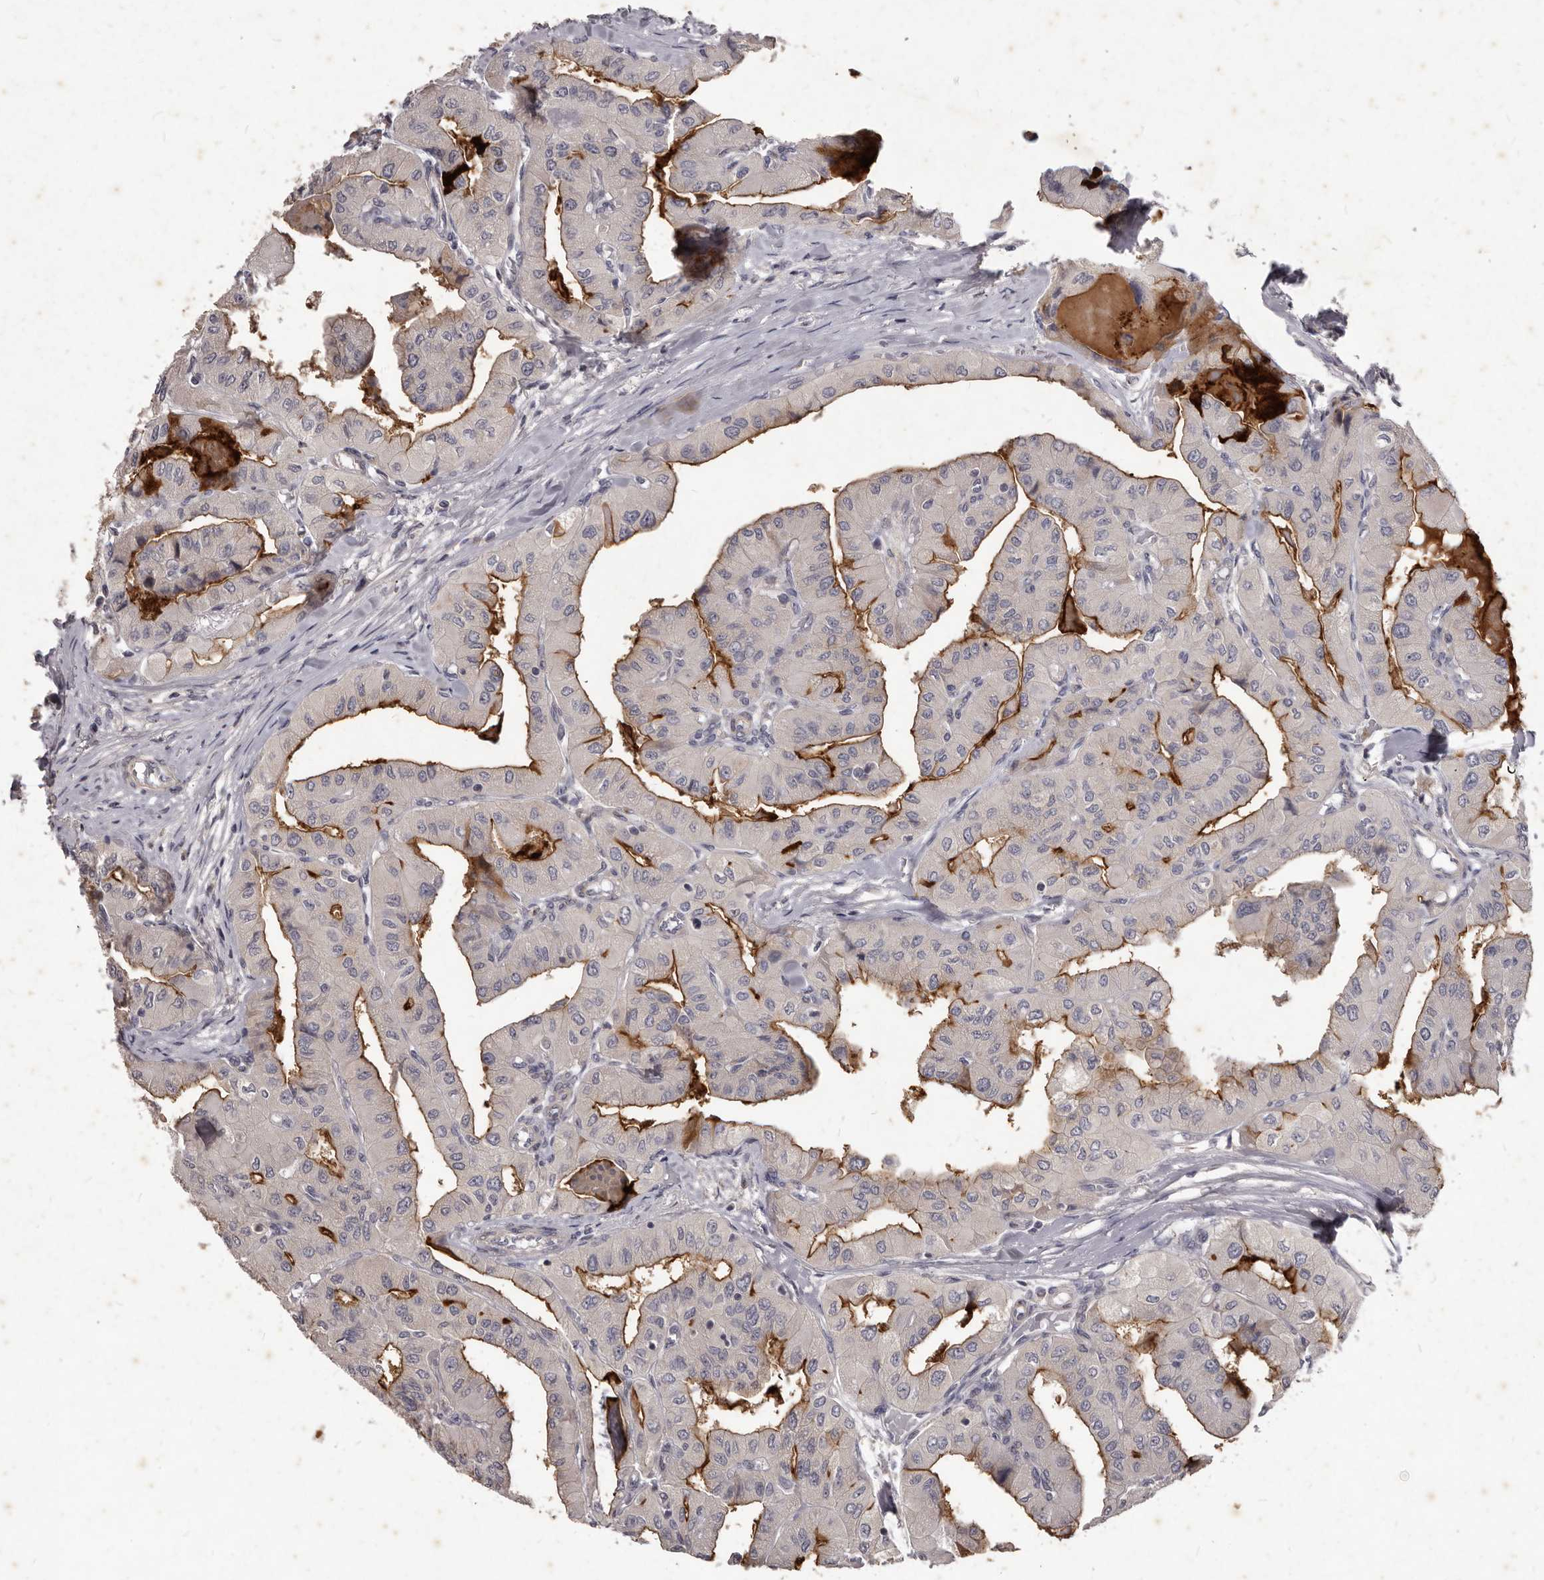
{"staining": {"intensity": "strong", "quantity": "25%-75%", "location": "cytoplasmic/membranous"}, "tissue": "thyroid cancer", "cell_type": "Tumor cells", "image_type": "cancer", "snomed": [{"axis": "morphology", "description": "Papillary adenocarcinoma, NOS"}, {"axis": "topography", "description": "Thyroid gland"}], "caption": "A brown stain shows strong cytoplasmic/membranous expression of a protein in human thyroid papillary adenocarcinoma tumor cells.", "gene": "GPRC5C", "patient": {"sex": "female", "age": 59}}